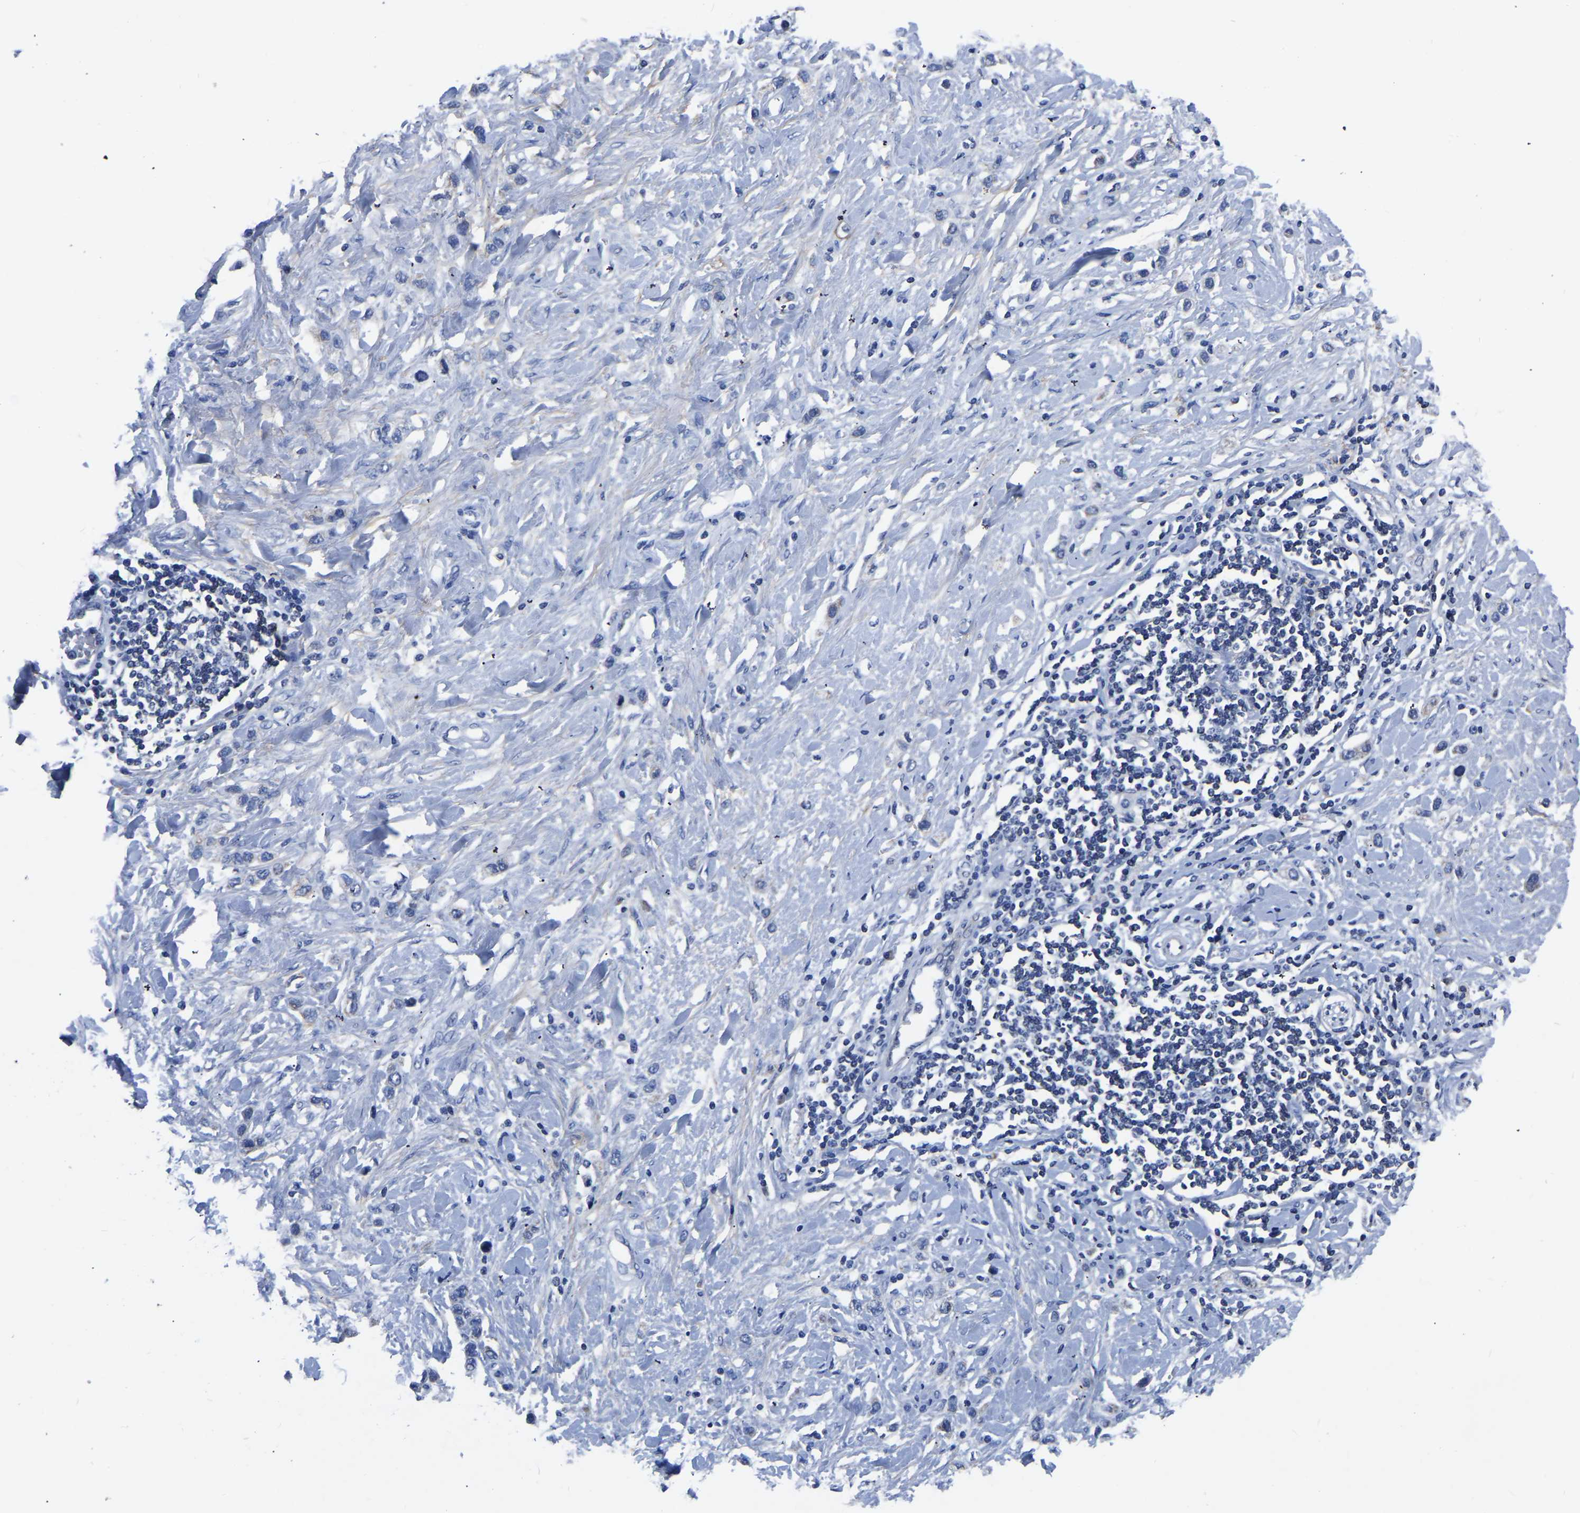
{"staining": {"intensity": "negative", "quantity": "none", "location": "none"}, "tissue": "stomach cancer", "cell_type": "Tumor cells", "image_type": "cancer", "snomed": [{"axis": "morphology", "description": "Adenocarcinoma, NOS"}, {"axis": "topography", "description": "Stomach"}], "caption": "High magnification brightfield microscopy of stomach adenocarcinoma stained with DAB (3,3'-diaminobenzidine) (brown) and counterstained with hematoxylin (blue): tumor cells show no significant expression. The staining was performed using DAB (3,3'-diaminobenzidine) to visualize the protein expression in brown, while the nuclei were stained in blue with hematoxylin (Magnification: 20x).", "gene": "FGD5", "patient": {"sex": "female", "age": 65}}